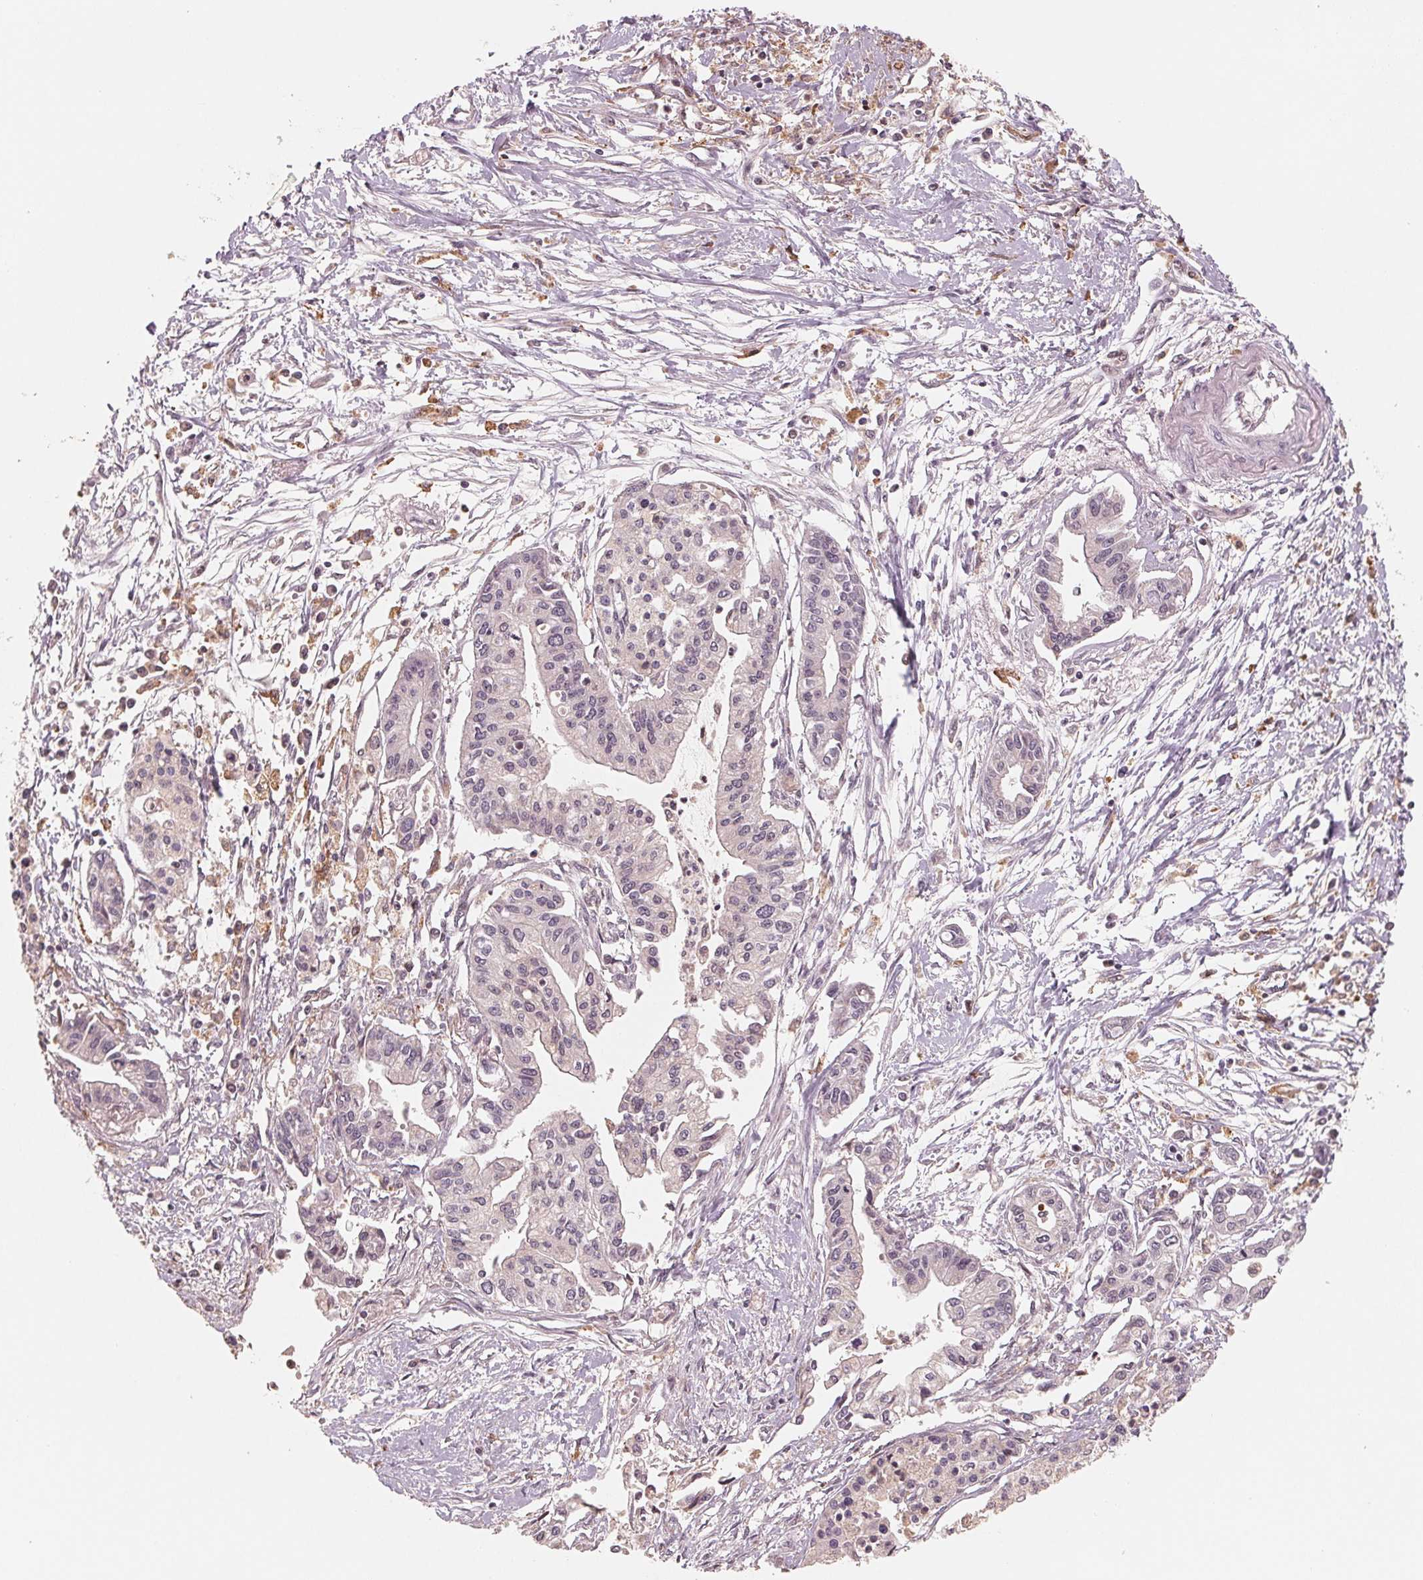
{"staining": {"intensity": "negative", "quantity": "none", "location": "none"}, "tissue": "pancreatic cancer", "cell_type": "Tumor cells", "image_type": "cancer", "snomed": [{"axis": "morphology", "description": "Adenocarcinoma, NOS"}, {"axis": "topography", "description": "Pancreas"}], "caption": "This is an IHC histopathology image of human pancreatic cancer. There is no staining in tumor cells.", "gene": "IL9R", "patient": {"sex": "male", "age": 60}}